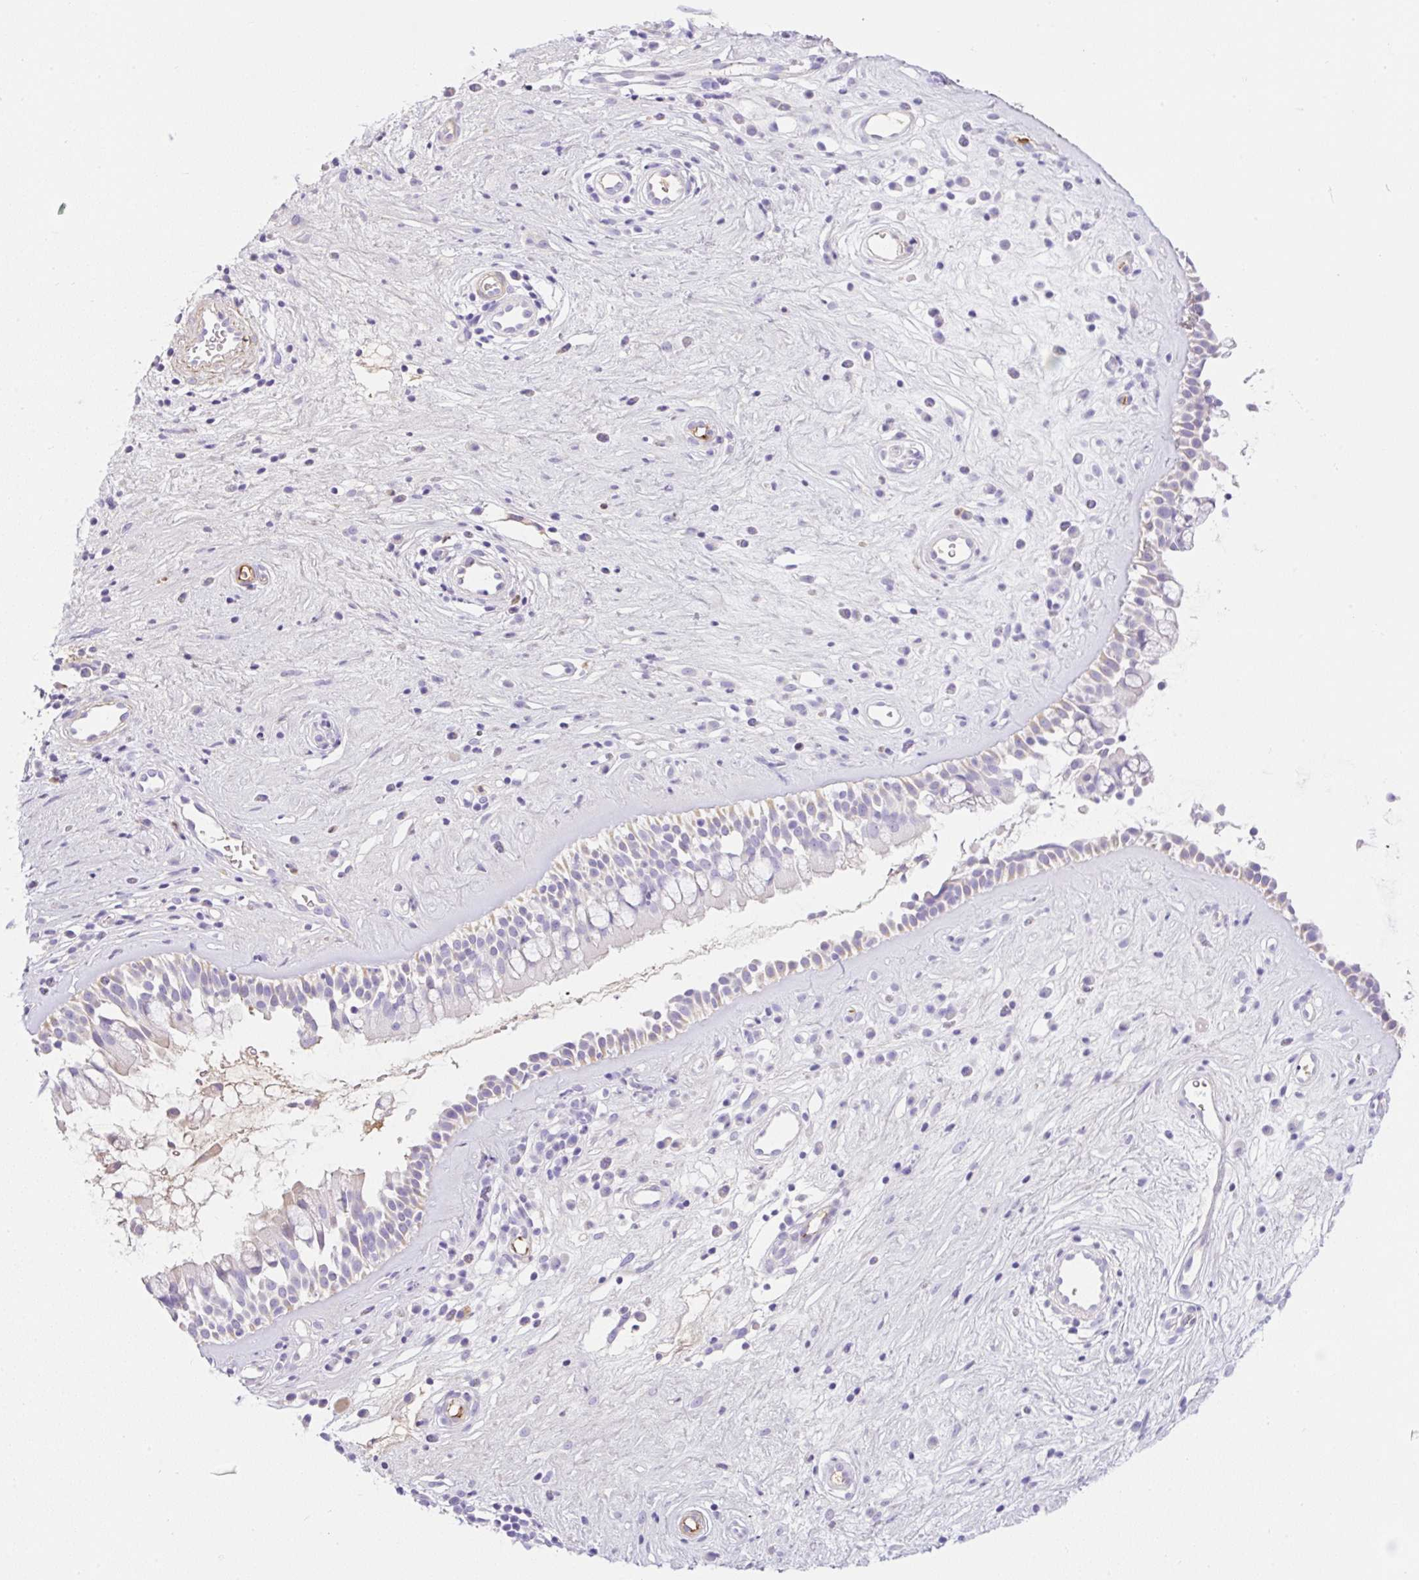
{"staining": {"intensity": "negative", "quantity": "none", "location": "none"}, "tissue": "nasopharynx", "cell_type": "Respiratory epithelial cells", "image_type": "normal", "snomed": [{"axis": "morphology", "description": "Normal tissue, NOS"}, {"axis": "topography", "description": "Nasopharynx"}], "caption": "Immunohistochemistry micrograph of unremarkable nasopharynx: nasopharynx stained with DAB reveals no significant protein expression in respiratory epithelial cells. Nuclei are stained in blue.", "gene": "TDRD15", "patient": {"sex": "male", "age": 32}}